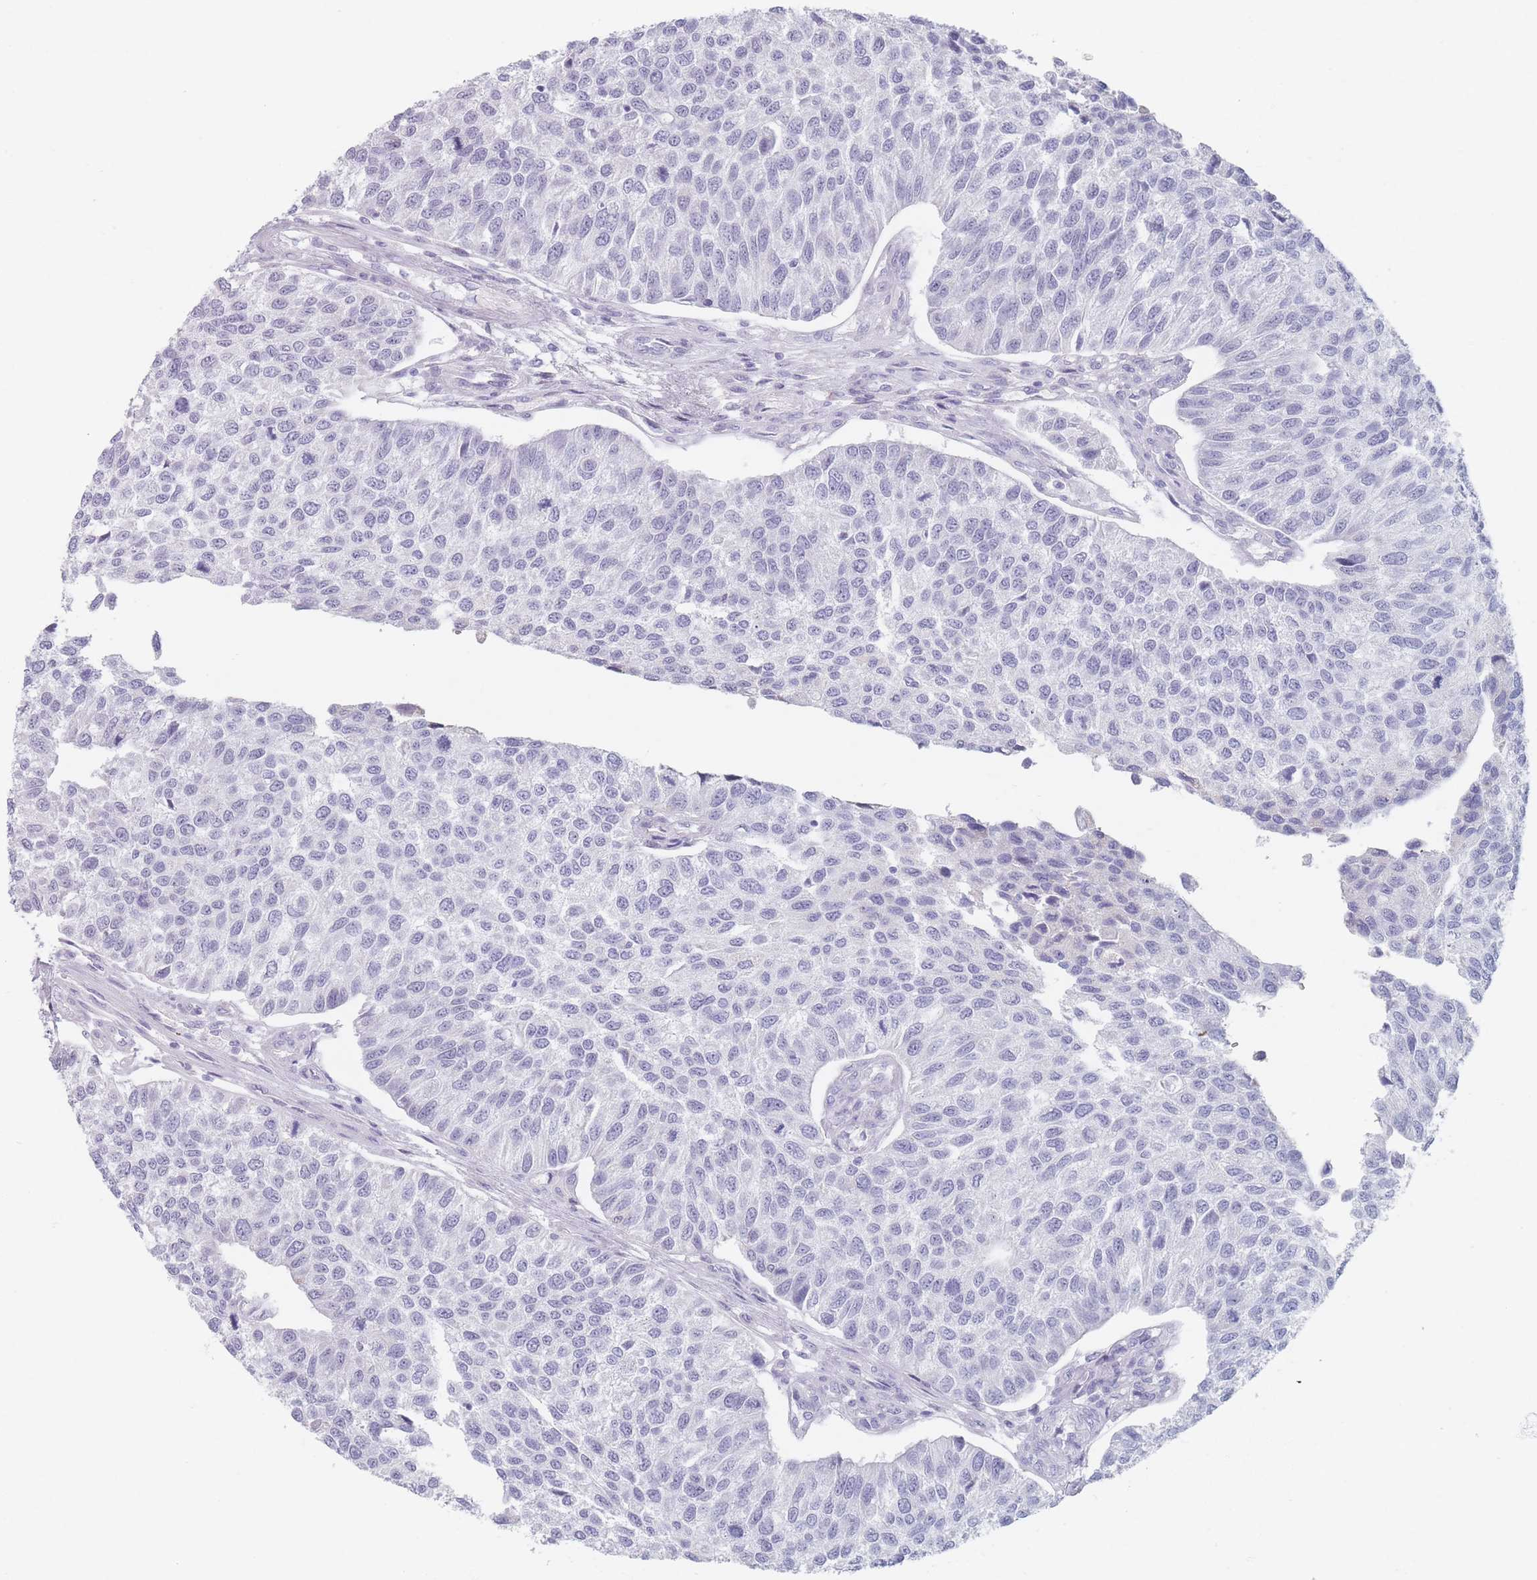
{"staining": {"intensity": "negative", "quantity": "none", "location": "none"}, "tissue": "urothelial cancer", "cell_type": "Tumor cells", "image_type": "cancer", "snomed": [{"axis": "morphology", "description": "Urothelial carcinoma, NOS"}, {"axis": "topography", "description": "Urinary bladder"}], "caption": "IHC micrograph of urothelial cancer stained for a protein (brown), which exhibits no staining in tumor cells.", "gene": "PIGM", "patient": {"sex": "male", "age": 55}}